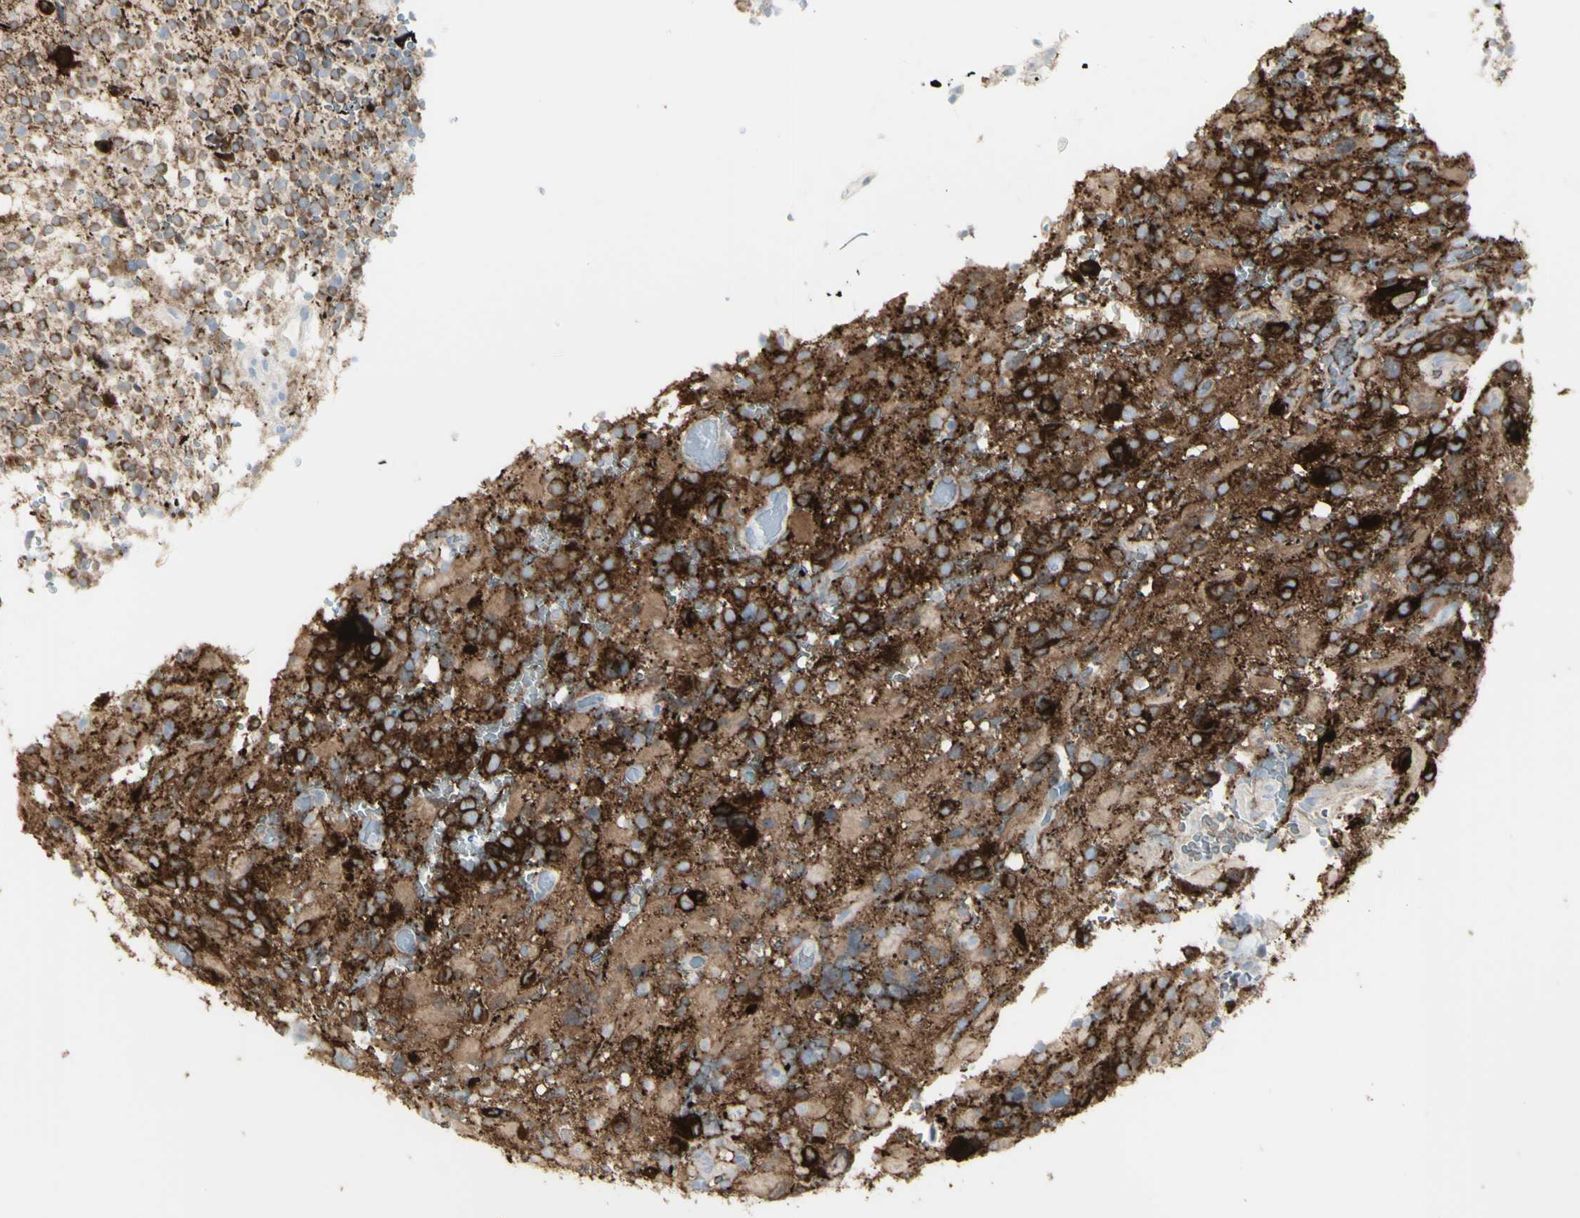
{"staining": {"intensity": "strong", "quantity": ">75%", "location": "cytoplasmic/membranous"}, "tissue": "glioma", "cell_type": "Tumor cells", "image_type": "cancer", "snomed": [{"axis": "morphology", "description": "Glioma, malignant, High grade"}, {"axis": "topography", "description": "Brain"}], "caption": "There is high levels of strong cytoplasmic/membranous expression in tumor cells of glioma, as demonstrated by immunohistochemical staining (brown color).", "gene": "ENSG00000198211", "patient": {"sex": "male", "age": 48}}